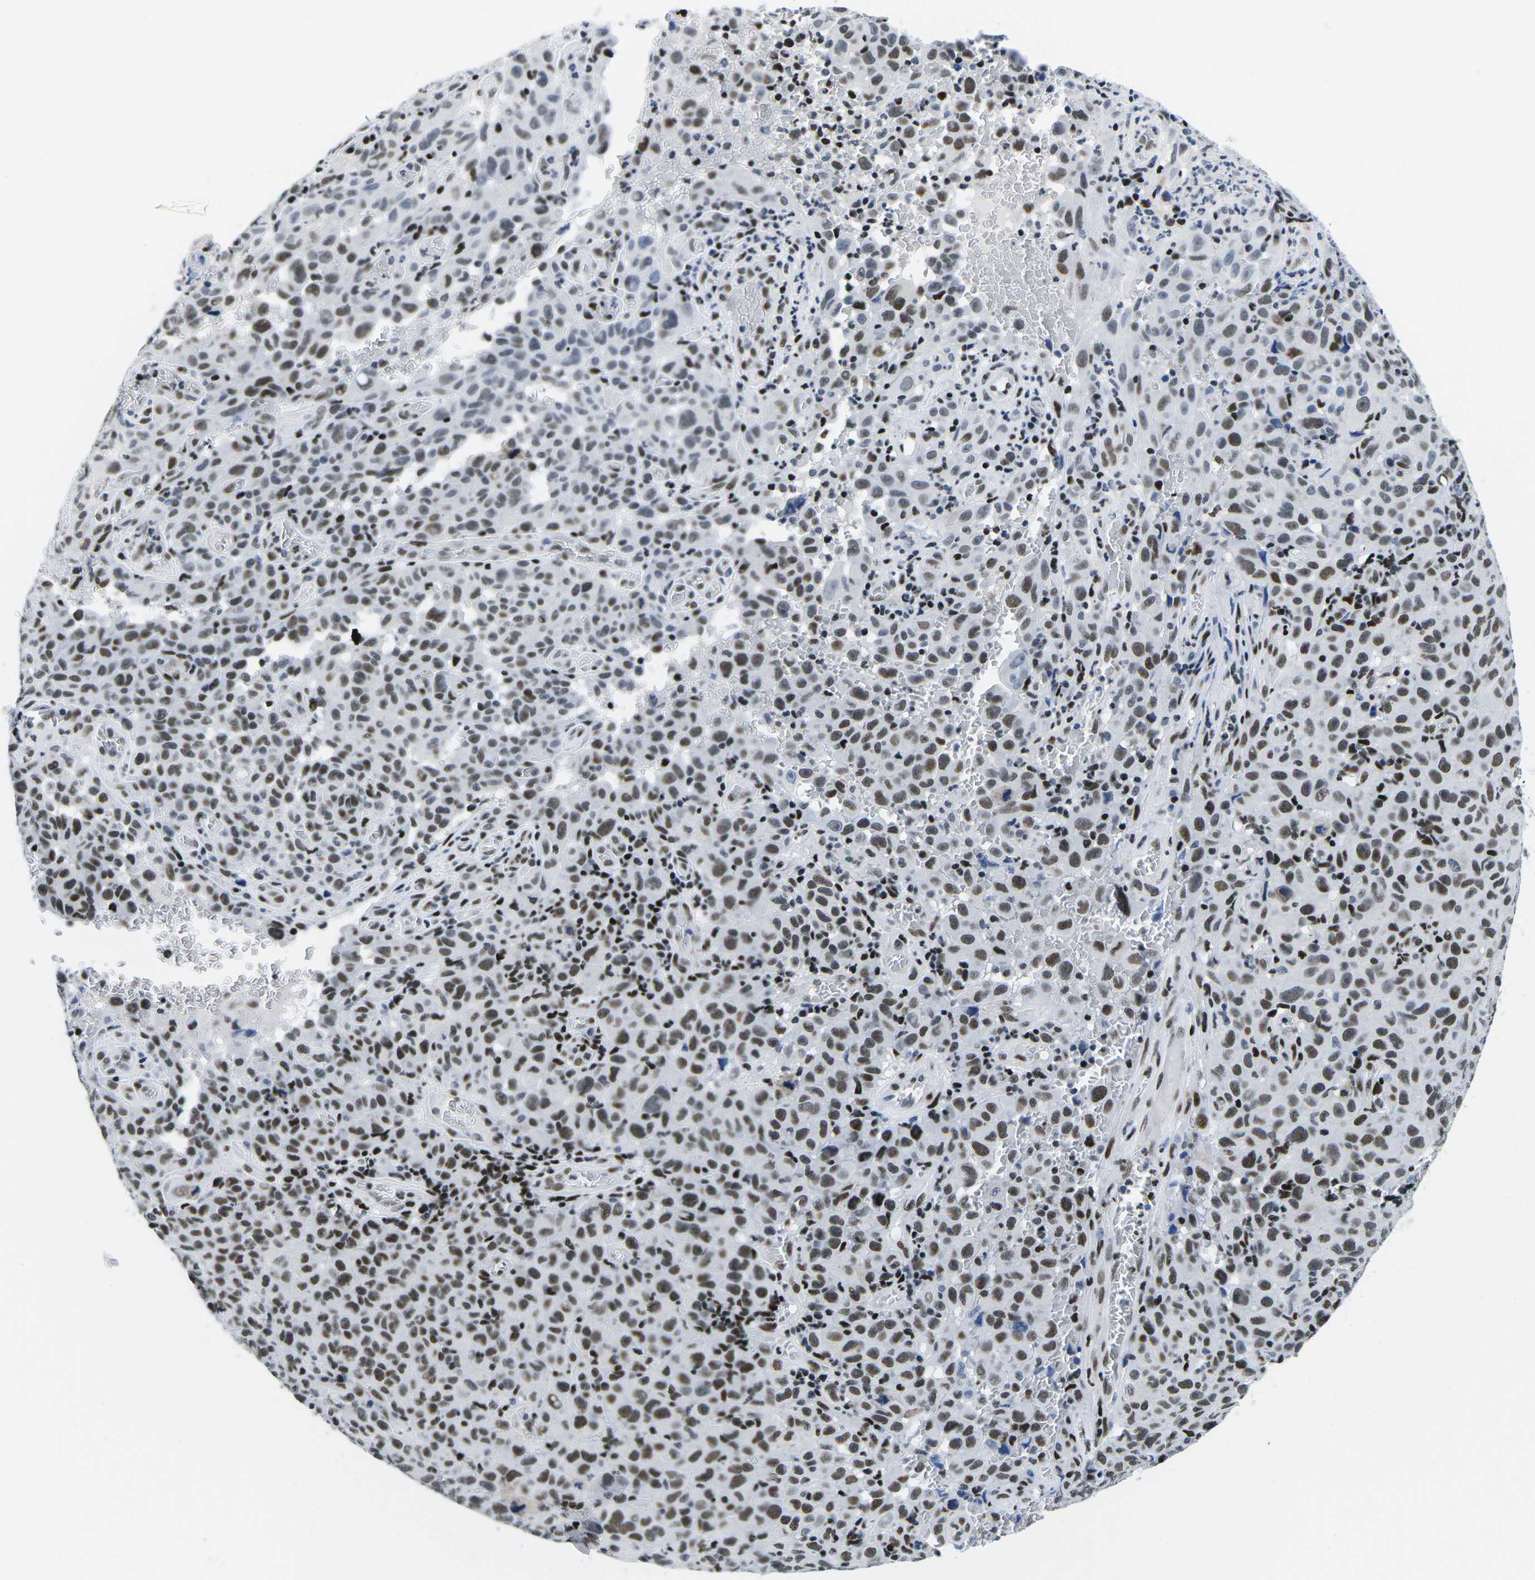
{"staining": {"intensity": "moderate", "quantity": ">75%", "location": "nuclear"}, "tissue": "melanoma", "cell_type": "Tumor cells", "image_type": "cancer", "snomed": [{"axis": "morphology", "description": "Malignant melanoma, NOS"}, {"axis": "topography", "description": "Skin"}], "caption": "Melanoma stained with a brown dye shows moderate nuclear positive staining in about >75% of tumor cells.", "gene": "ATF1", "patient": {"sex": "female", "age": 82}}